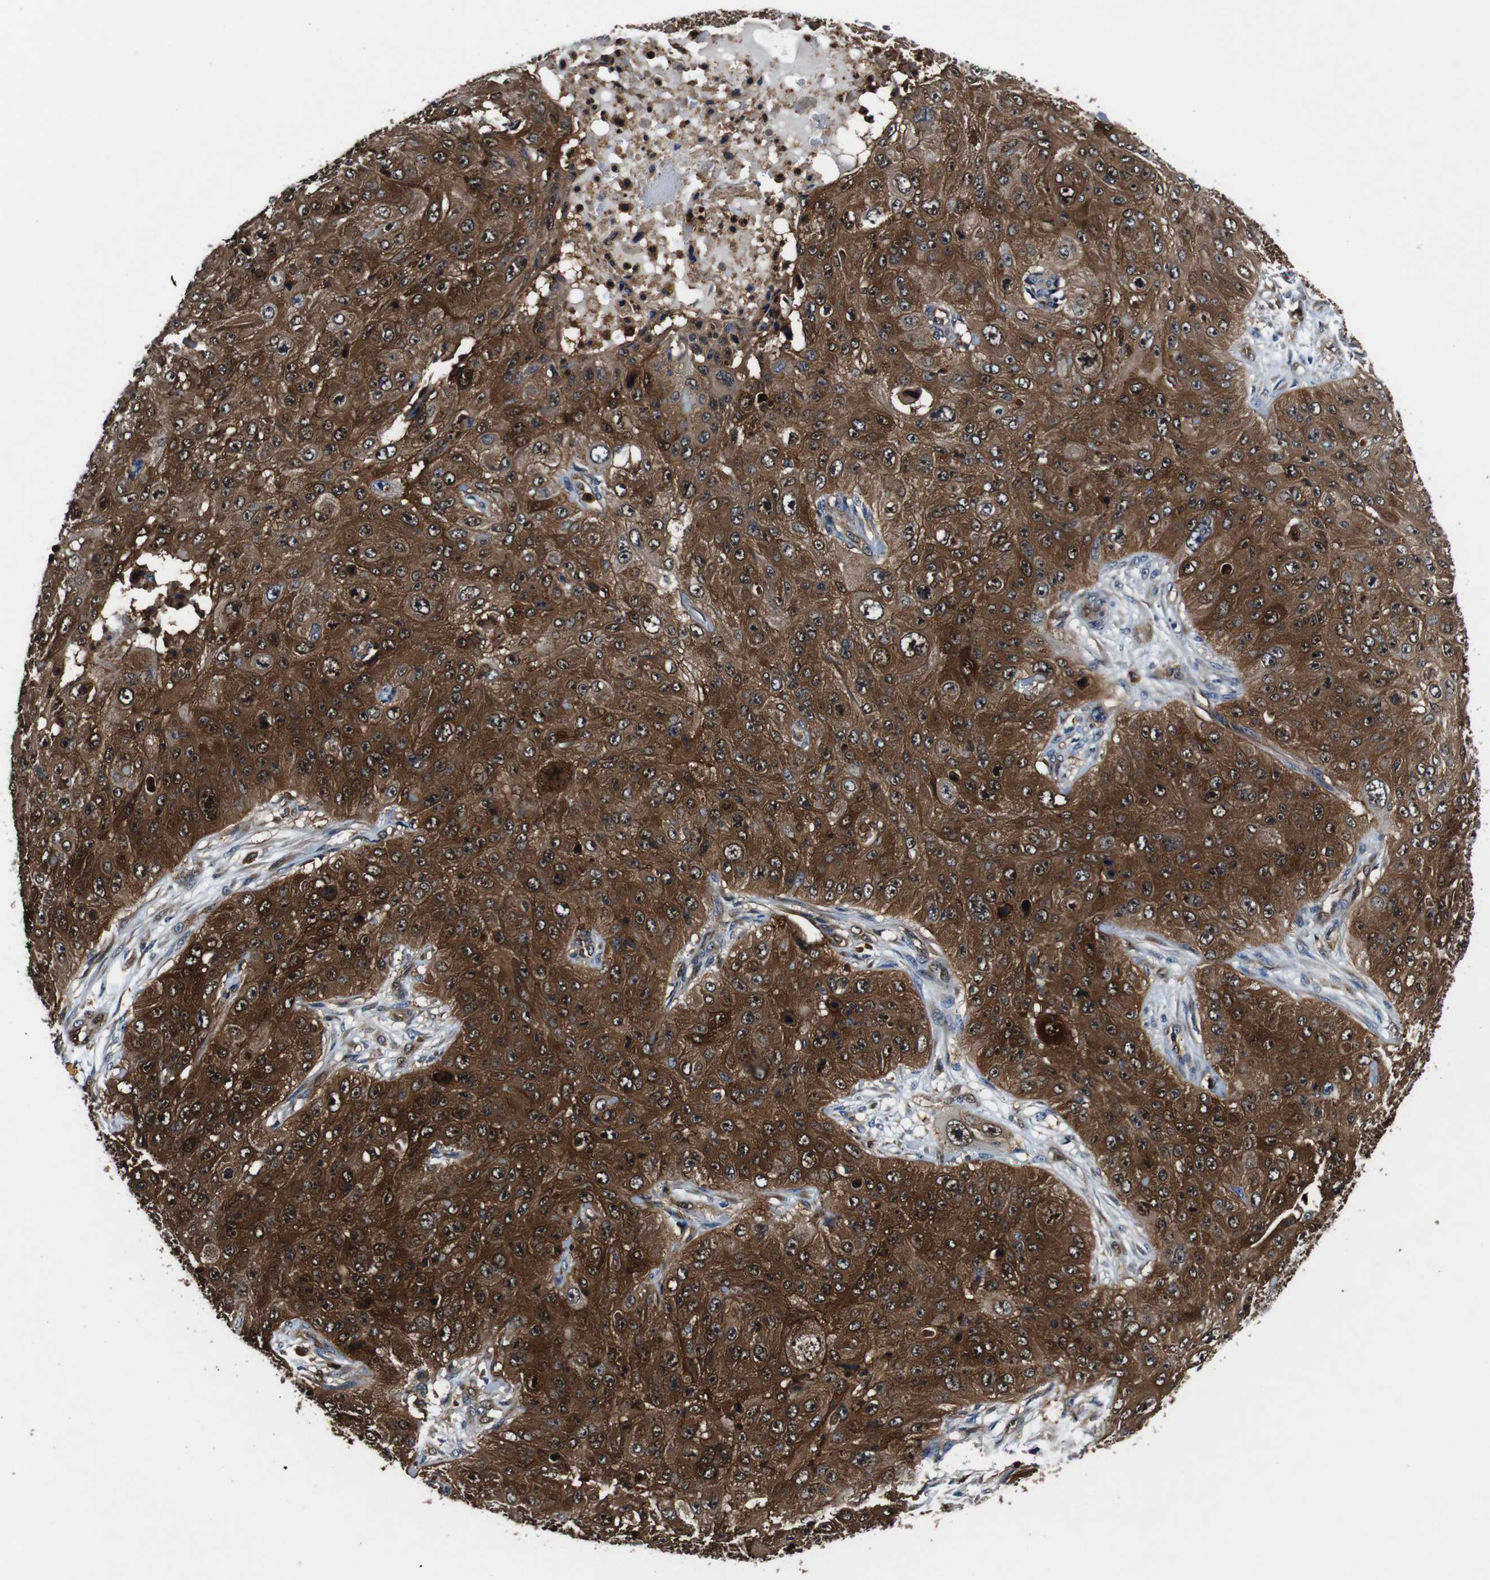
{"staining": {"intensity": "strong", "quantity": ">75%", "location": "cytoplasmic/membranous,nuclear"}, "tissue": "skin cancer", "cell_type": "Tumor cells", "image_type": "cancer", "snomed": [{"axis": "morphology", "description": "Squamous cell carcinoma, NOS"}, {"axis": "topography", "description": "Skin"}], "caption": "Skin squamous cell carcinoma stained with immunohistochemistry reveals strong cytoplasmic/membranous and nuclear staining in about >75% of tumor cells.", "gene": "ANXA1", "patient": {"sex": "female", "age": 80}}